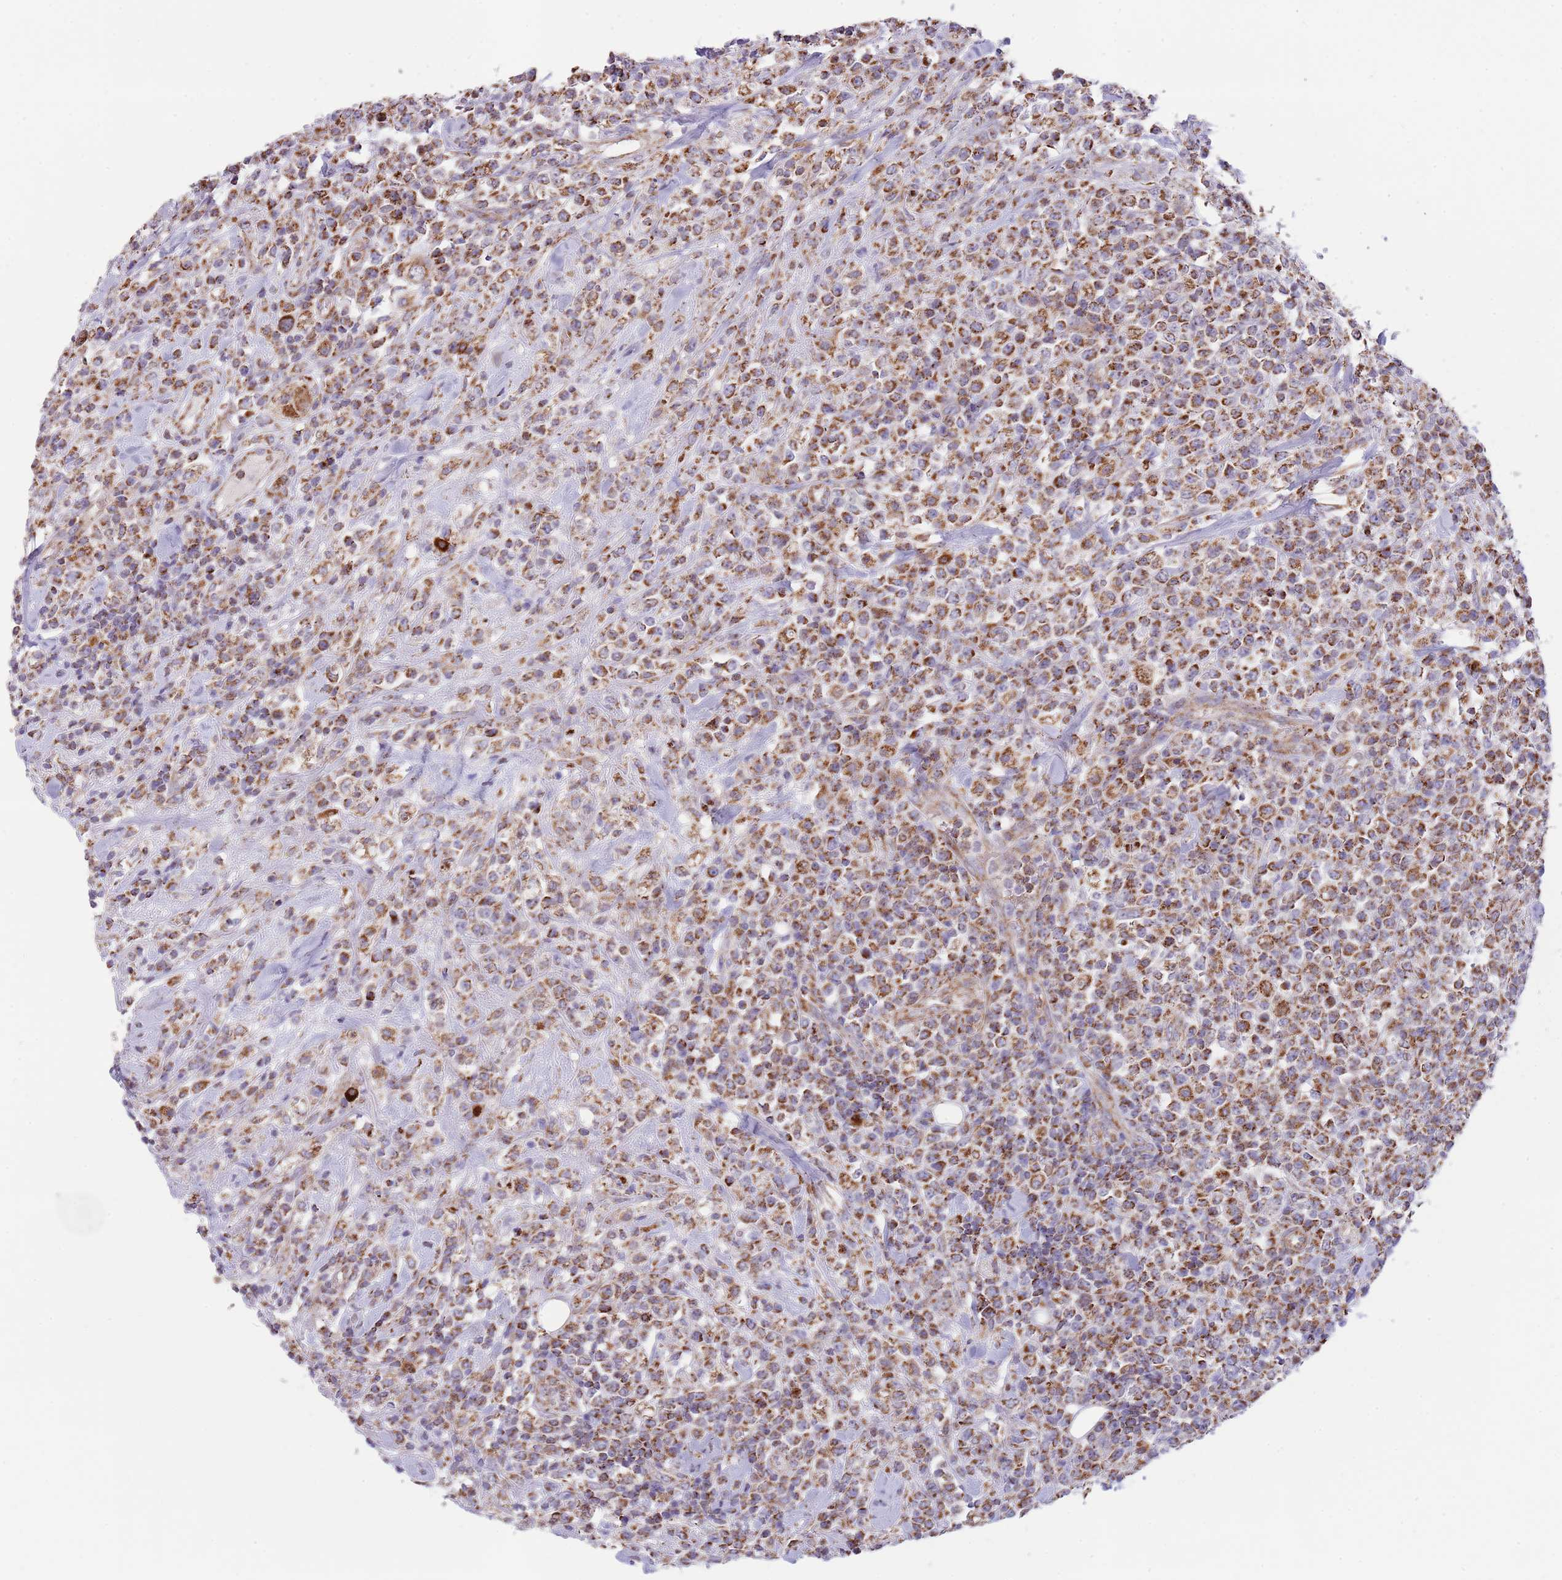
{"staining": {"intensity": "strong", "quantity": ">75%", "location": "cytoplasmic/membranous"}, "tissue": "lymphoma", "cell_type": "Tumor cells", "image_type": "cancer", "snomed": [{"axis": "morphology", "description": "Malignant lymphoma, non-Hodgkin's type, High grade"}, {"axis": "topography", "description": "Colon"}], "caption": "Strong cytoplasmic/membranous protein staining is seen in approximately >75% of tumor cells in high-grade malignant lymphoma, non-Hodgkin's type.", "gene": "LHX6", "patient": {"sex": "female", "age": 53}}